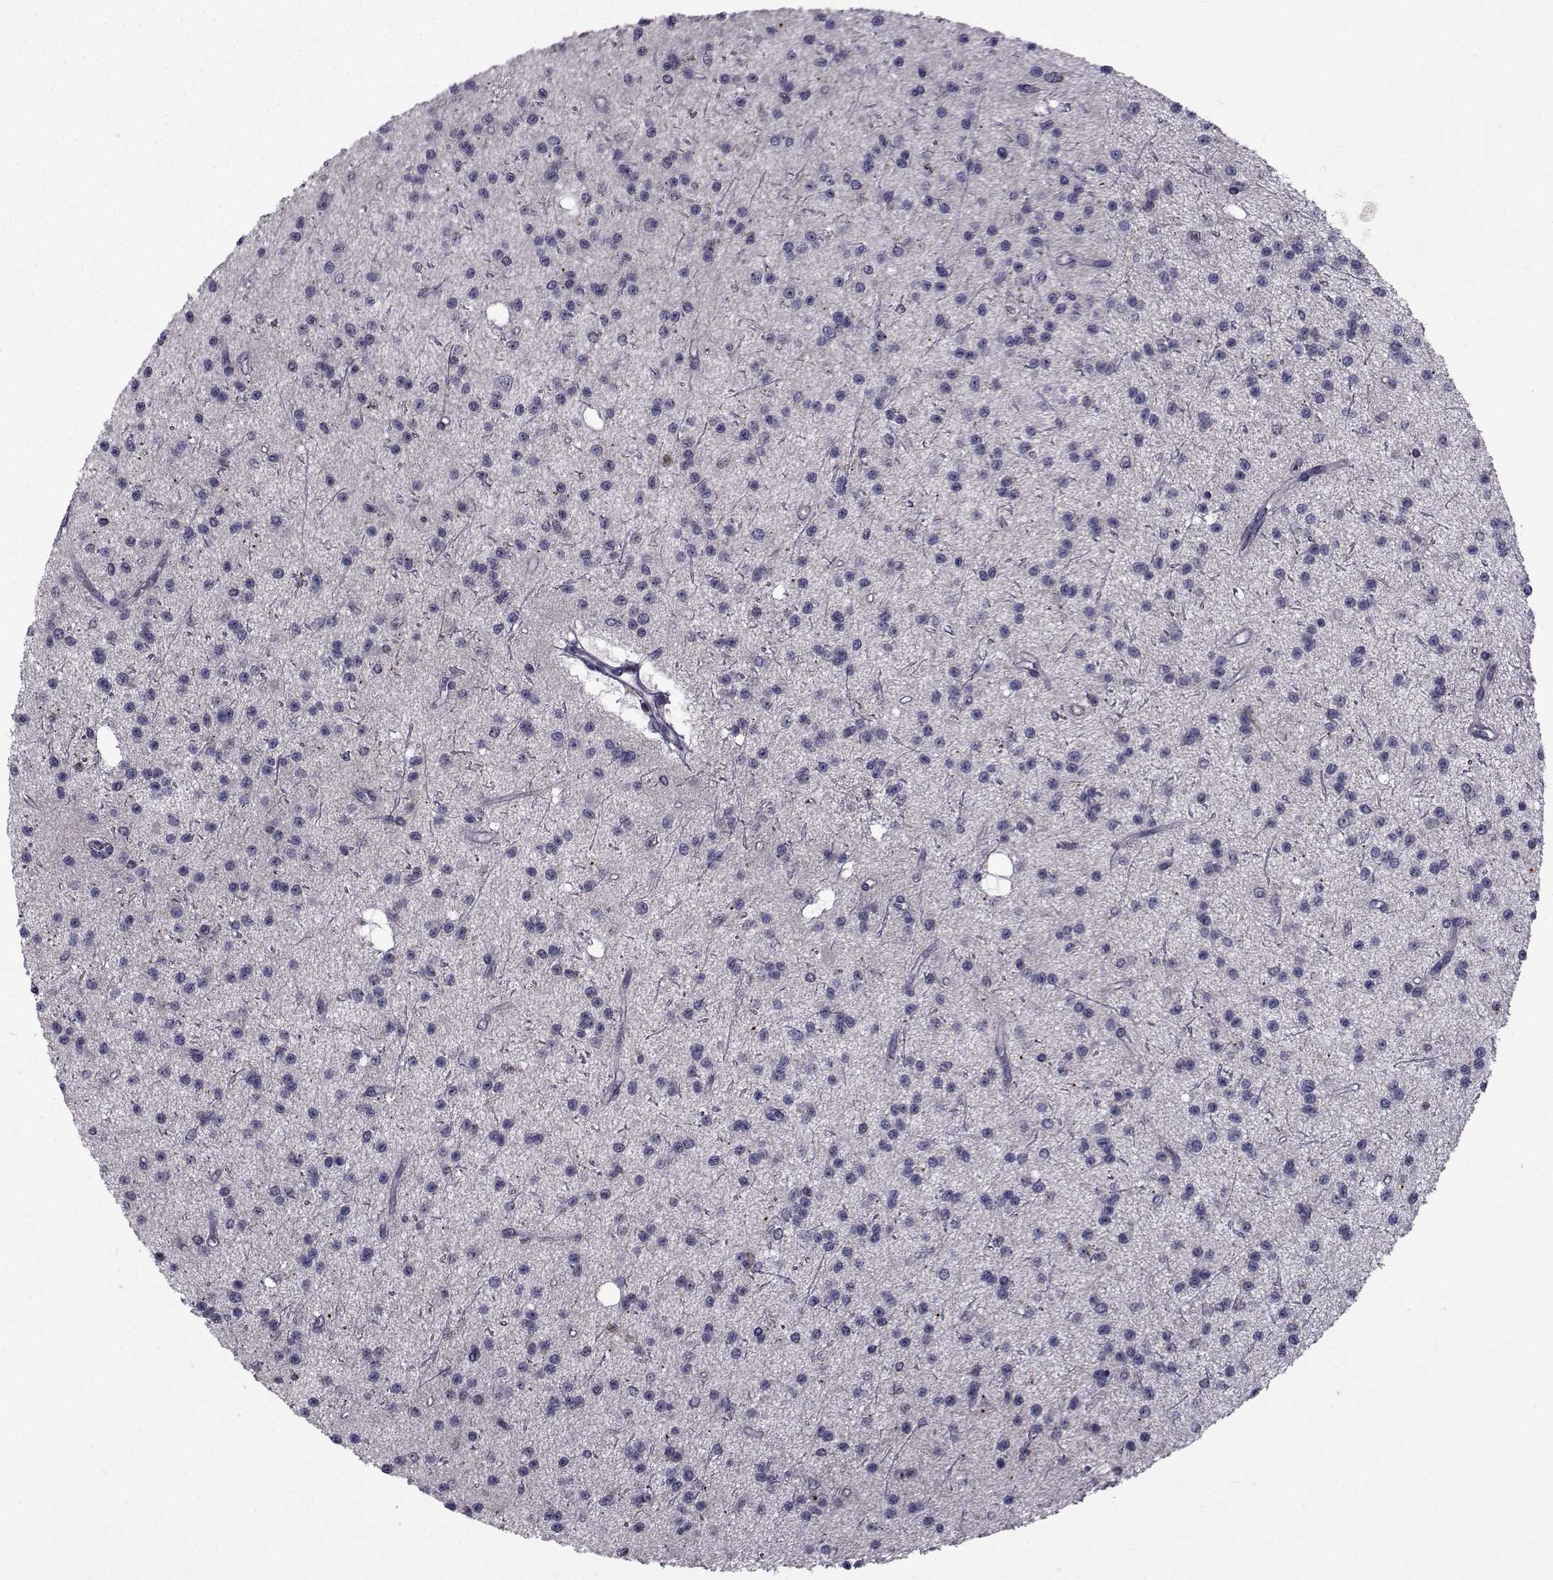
{"staining": {"intensity": "negative", "quantity": "none", "location": "none"}, "tissue": "glioma", "cell_type": "Tumor cells", "image_type": "cancer", "snomed": [{"axis": "morphology", "description": "Glioma, malignant, Low grade"}, {"axis": "topography", "description": "Brain"}], "caption": "IHC histopathology image of low-grade glioma (malignant) stained for a protein (brown), which shows no expression in tumor cells.", "gene": "FDXR", "patient": {"sex": "male", "age": 27}}